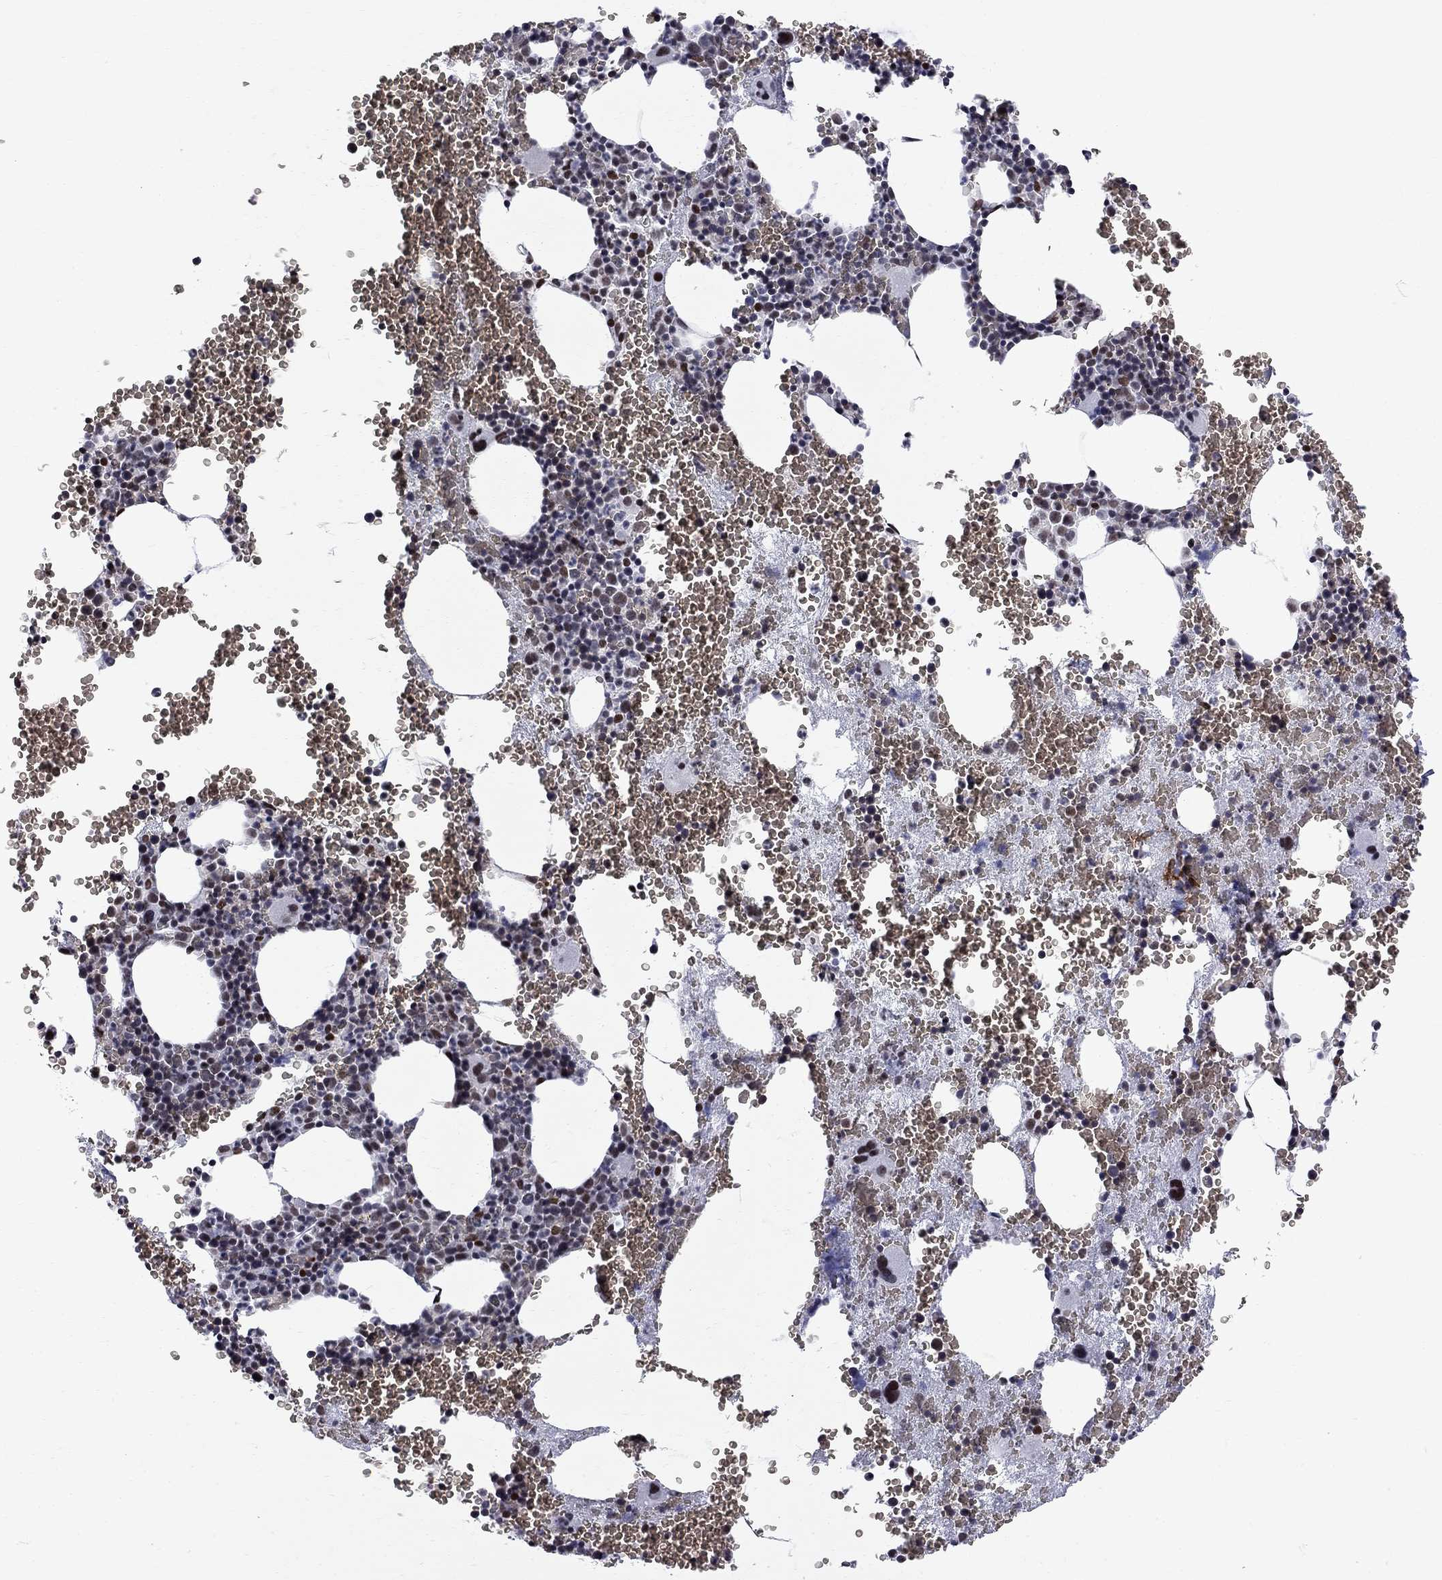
{"staining": {"intensity": "strong", "quantity": "<25%", "location": "nuclear"}, "tissue": "bone marrow", "cell_type": "Hematopoietic cells", "image_type": "normal", "snomed": [{"axis": "morphology", "description": "Normal tissue, NOS"}, {"axis": "topography", "description": "Bone marrow"}], "caption": "The micrograph demonstrates staining of unremarkable bone marrow, revealing strong nuclear protein expression (brown color) within hematopoietic cells. (IHC, brightfield microscopy, high magnification).", "gene": "ZBTB47", "patient": {"sex": "male", "age": 50}}